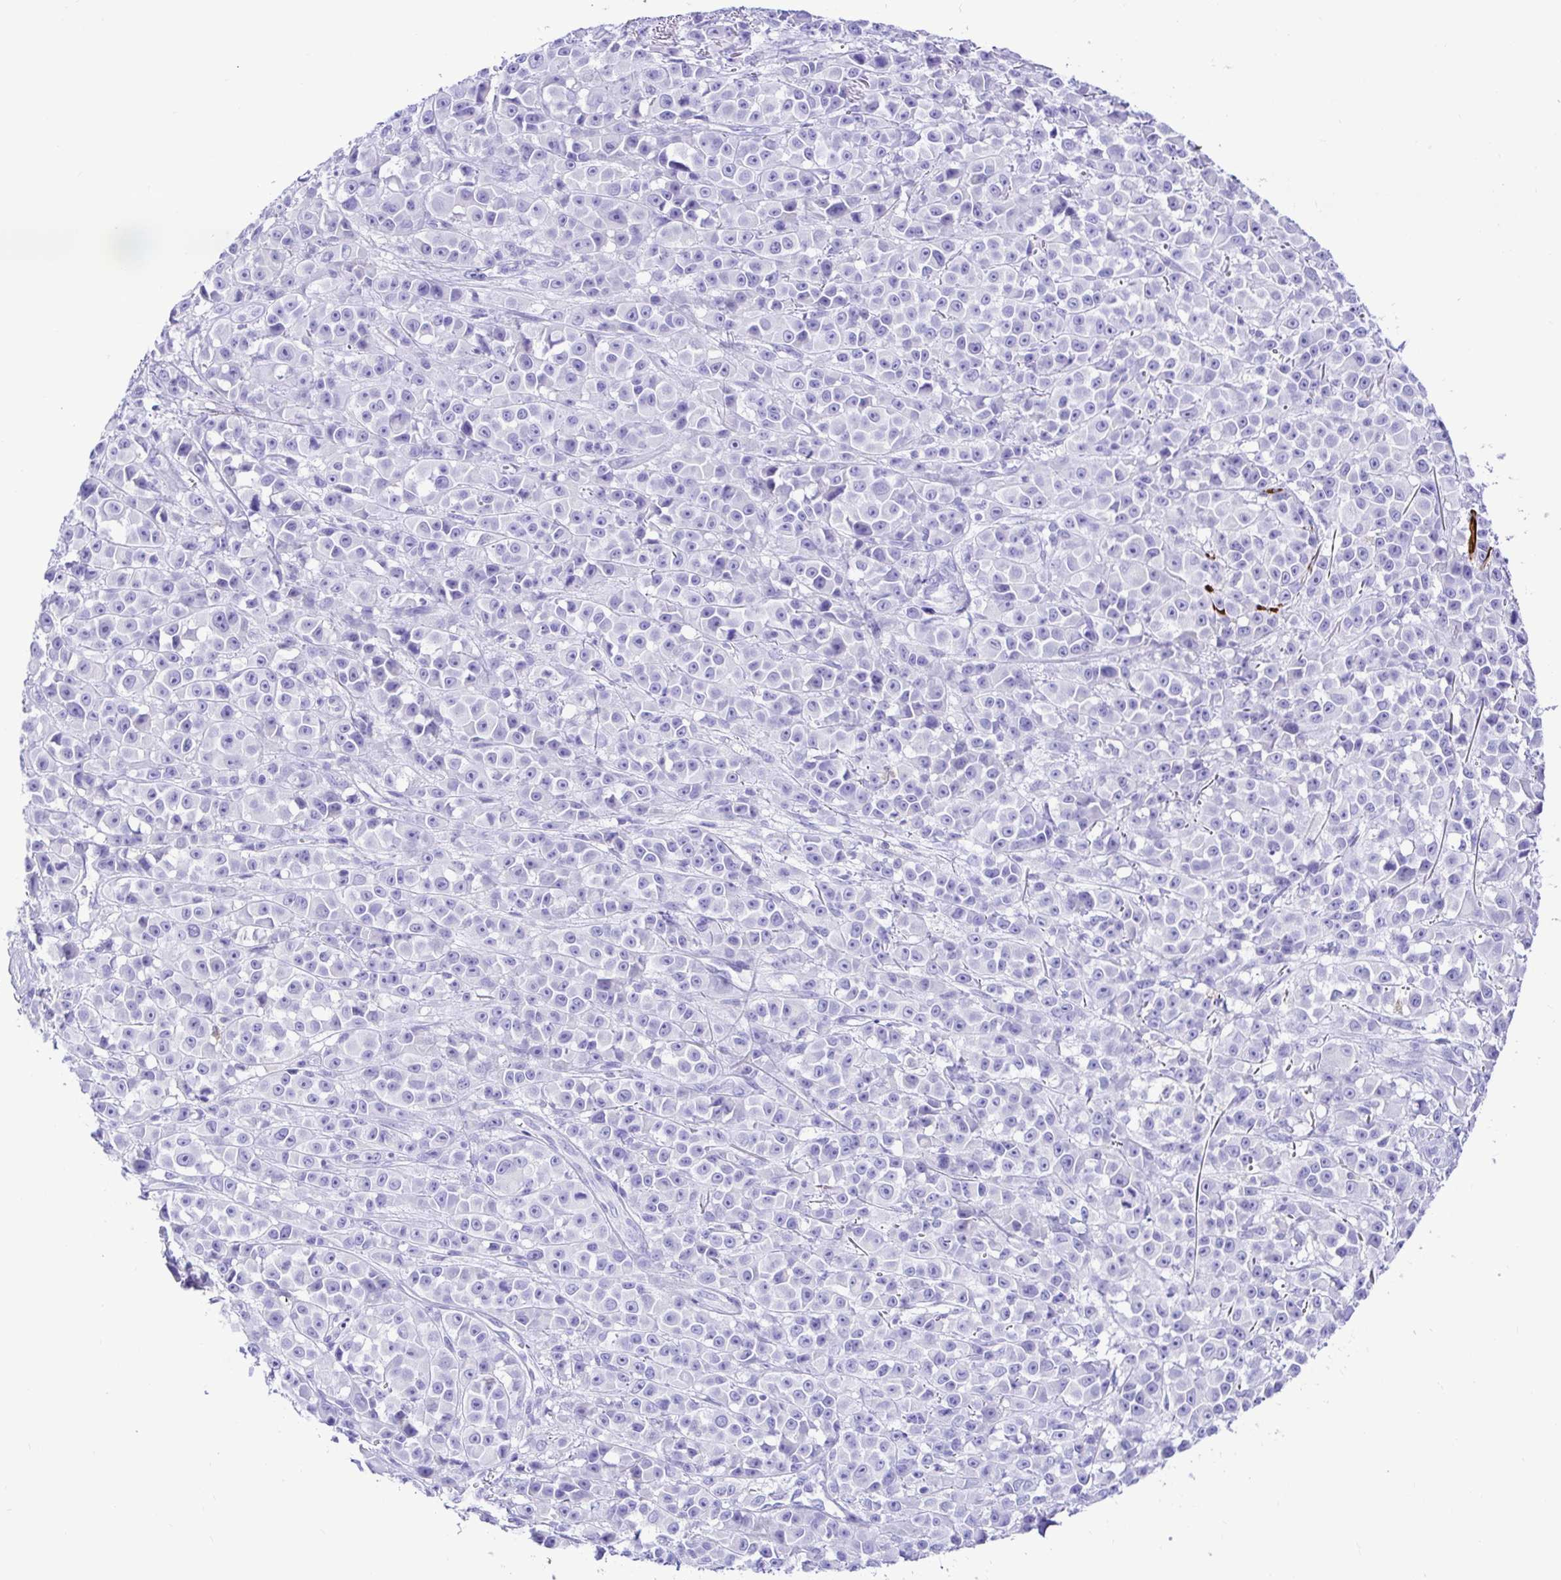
{"staining": {"intensity": "negative", "quantity": "none", "location": "none"}, "tissue": "melanoma", "cell_type": "Tumor cells", "image_type": "cancer", "snomed": [{"axis": "morphology", "description": "Malignant melanoma, NOS"}, {"axis": "topography", "description": "Skin"}, {"axis": "topography", "description": "Skin of back"}], "caption": "This is an immunohistochemistry photomicrograph of human melanoma. There is no positivity in tumor cells.", "gene": "BACE2", "patient": {"sex": "male", "age": 91}}